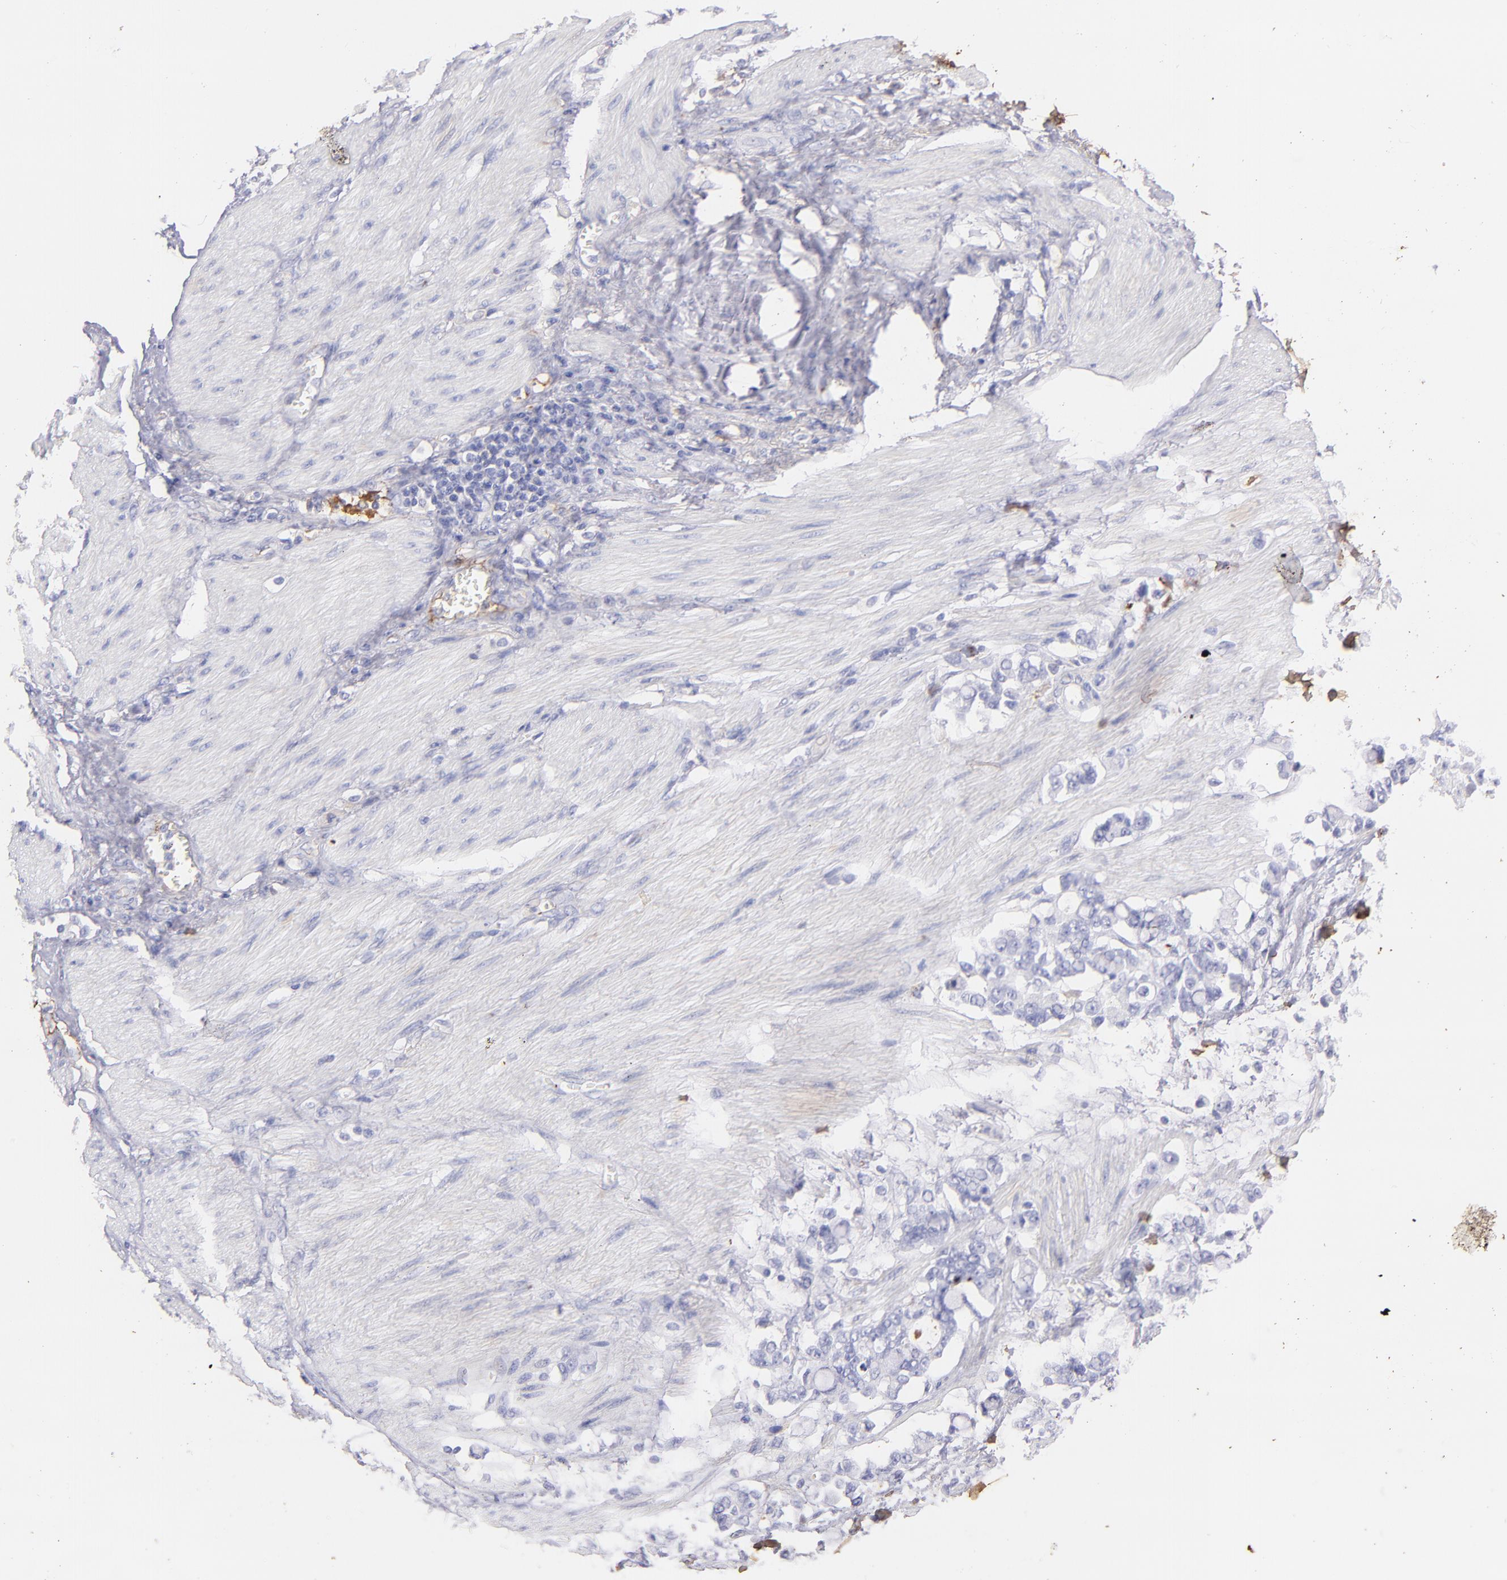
{"staining": {"intensity": "negative", "quantity": "none", "location": "none"}, "tissue": "stomach cancer", "cell_type": "Tumor cells", "image_type": "cancer", "snomed": [{"axis": "morphology", "description": "Adenocarcinoma, NOS"}, {"axis": "topography", "description": "Stomach"}], "caption": "A photomicrograph of adenocarcinoma (stomach) stained for a protein demonstrates no brown staining in tumor cells.", "gene": "FGB", "patient": {"sex": "male", "age": 78}}